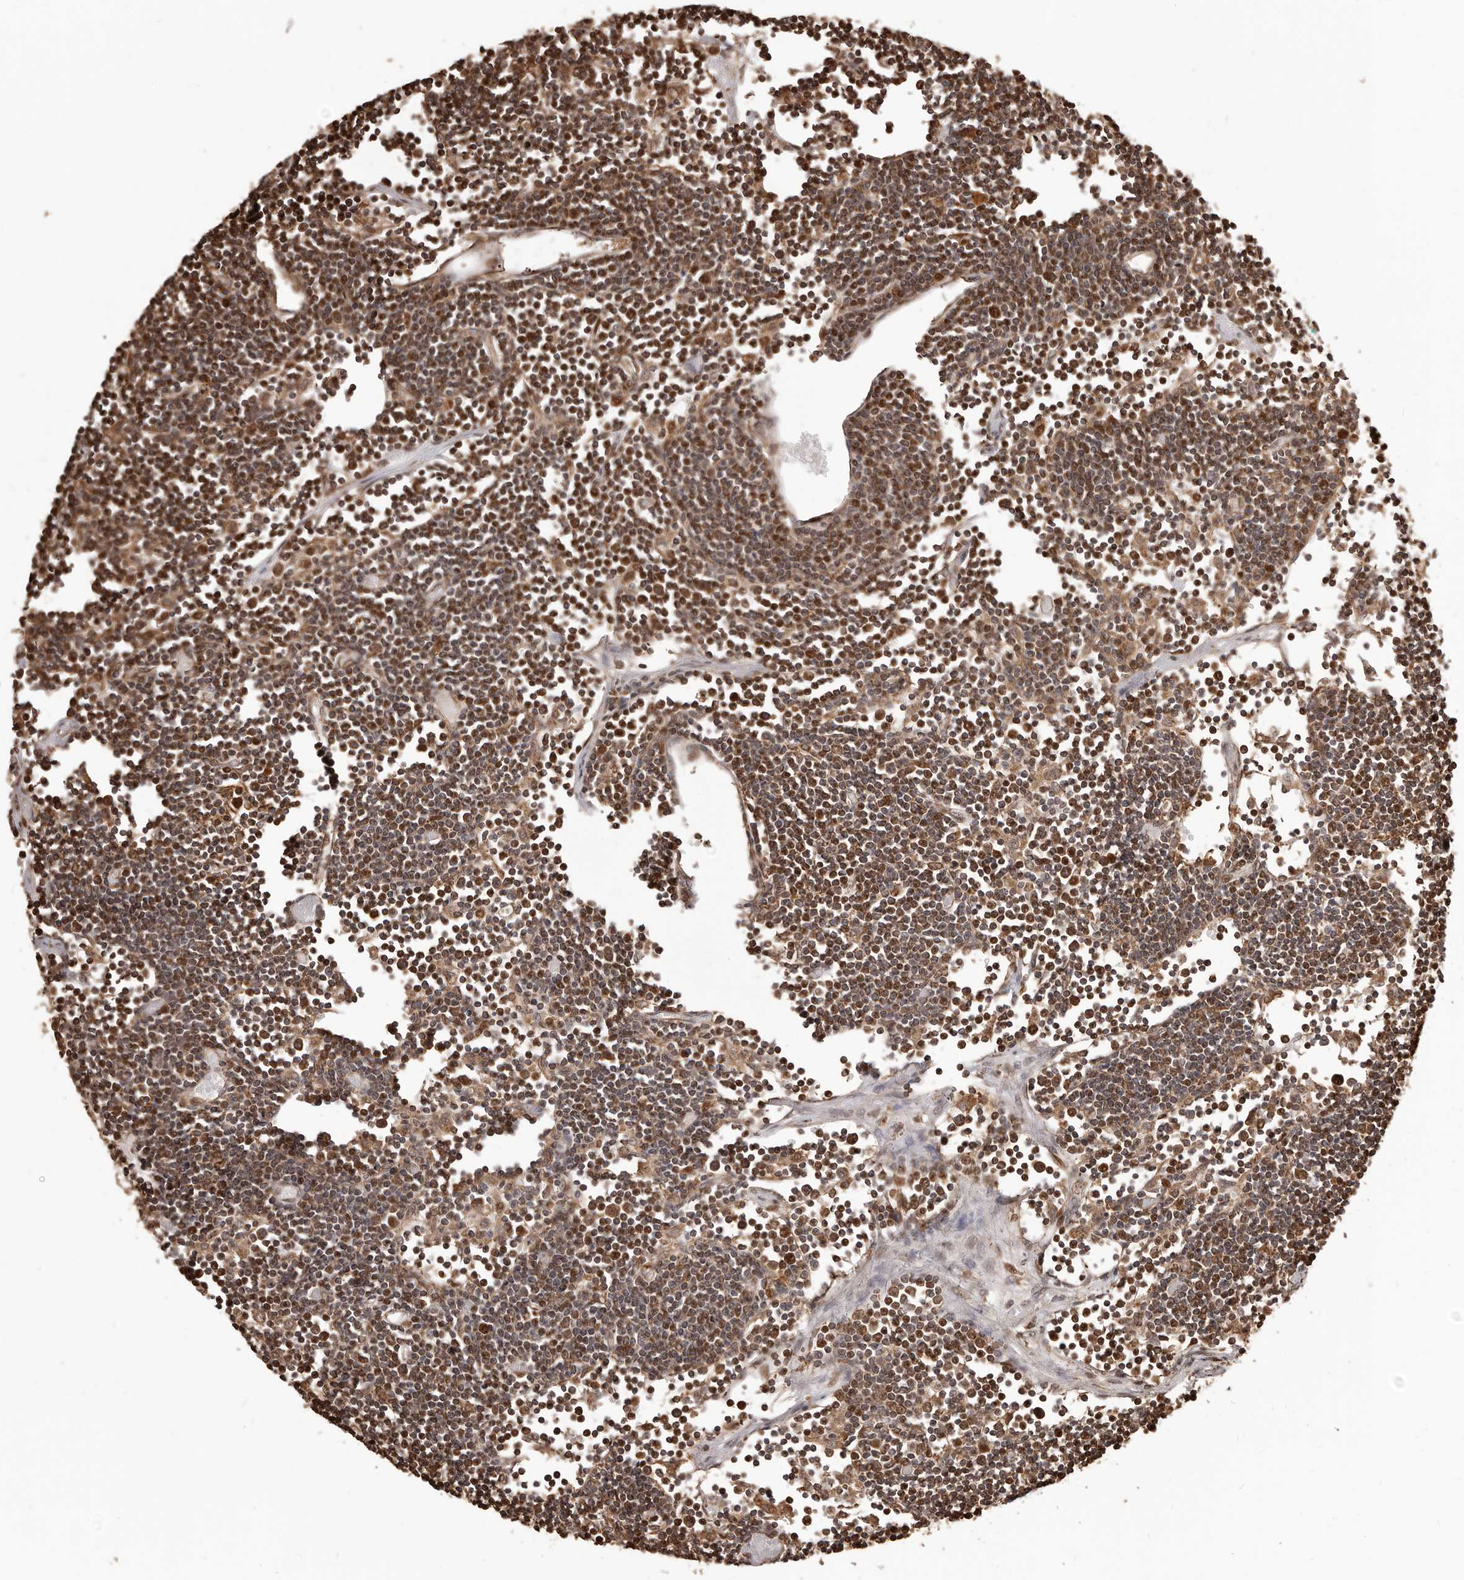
{"staining": {"intensity": "moderate", "quantity": ">75%", "location": "cytoplasmic/membranous"}, "tissue": "lymph node", "cell_type": "Germinal center cells", "image_type": "normal", "snomed": [{"axis": "morphology", "description": "Normal tissue, NOS"}, {"axis": "topography", "description": "Lymph node"}], "caption": "This image exhibits unremarkable lymph node stained with IHC to label a protein in brown. The cytoplasmic/membranous of germinal center cells show moderate positivity for the protein. Nuclei are counter-stained blue.", "gene": "MTO1", "patient": {"sex": "female", "age": 11}}